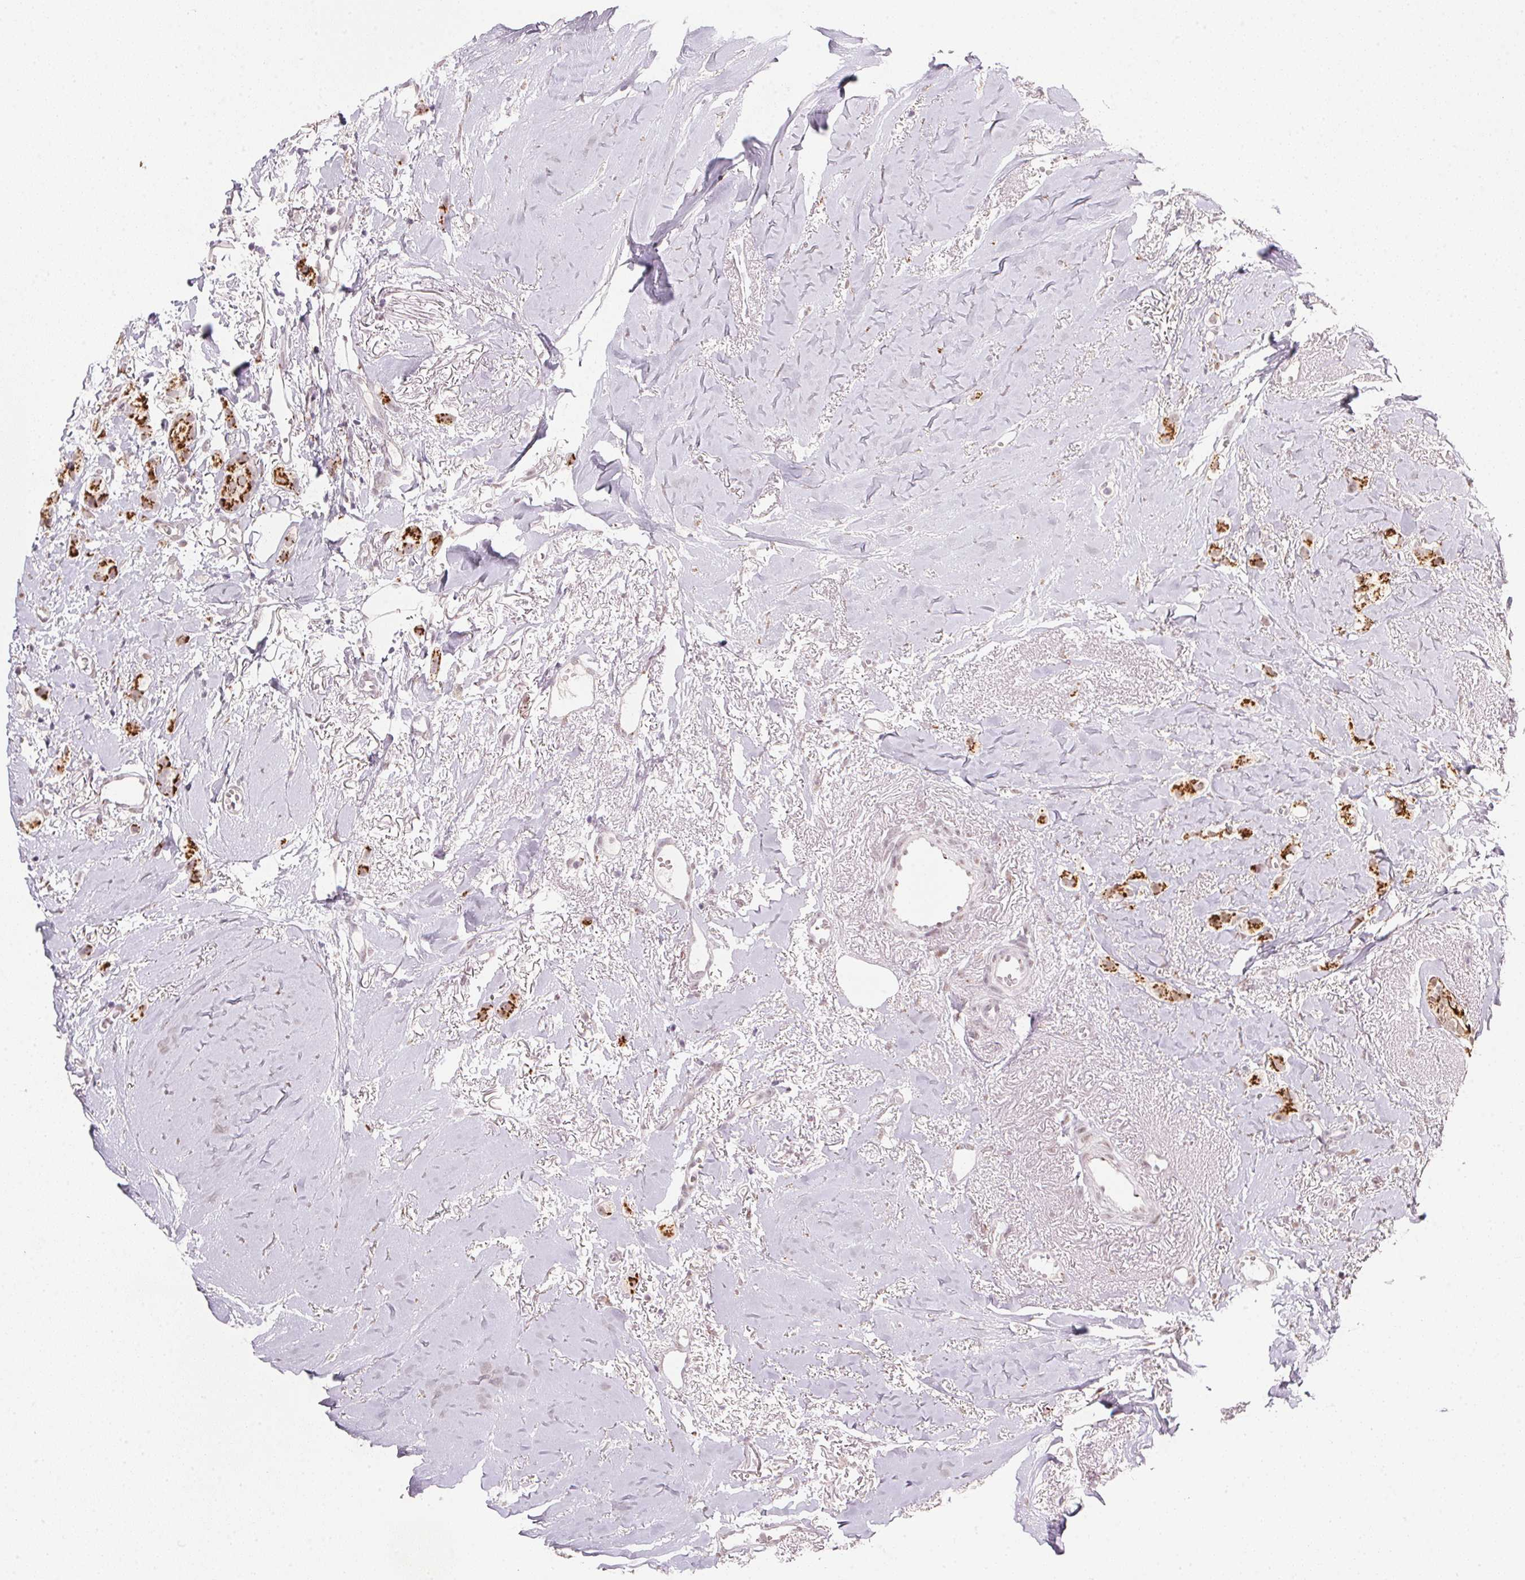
{"staining": {"intensity": "strong", "quantity": ">75%", "location": "cytoplasmic/membranous"}, "tissue": "breast cancer", "cell_type": "Tumor cells", "image_type": "cancer", "snomed": [{"axis": "morphology", "description": "Duct carcinoma"}, {"axis": "topography", "description": "Breast"}], "caption": "Breast cancer (invasive ductal carcinoma) stained with a brown dye demonstrates strong cytoplasmic/membranous positive expression in about >75% of tumor cells.", "gene": "RAB22A", "patient": {"sex": "female", "age": 85}}